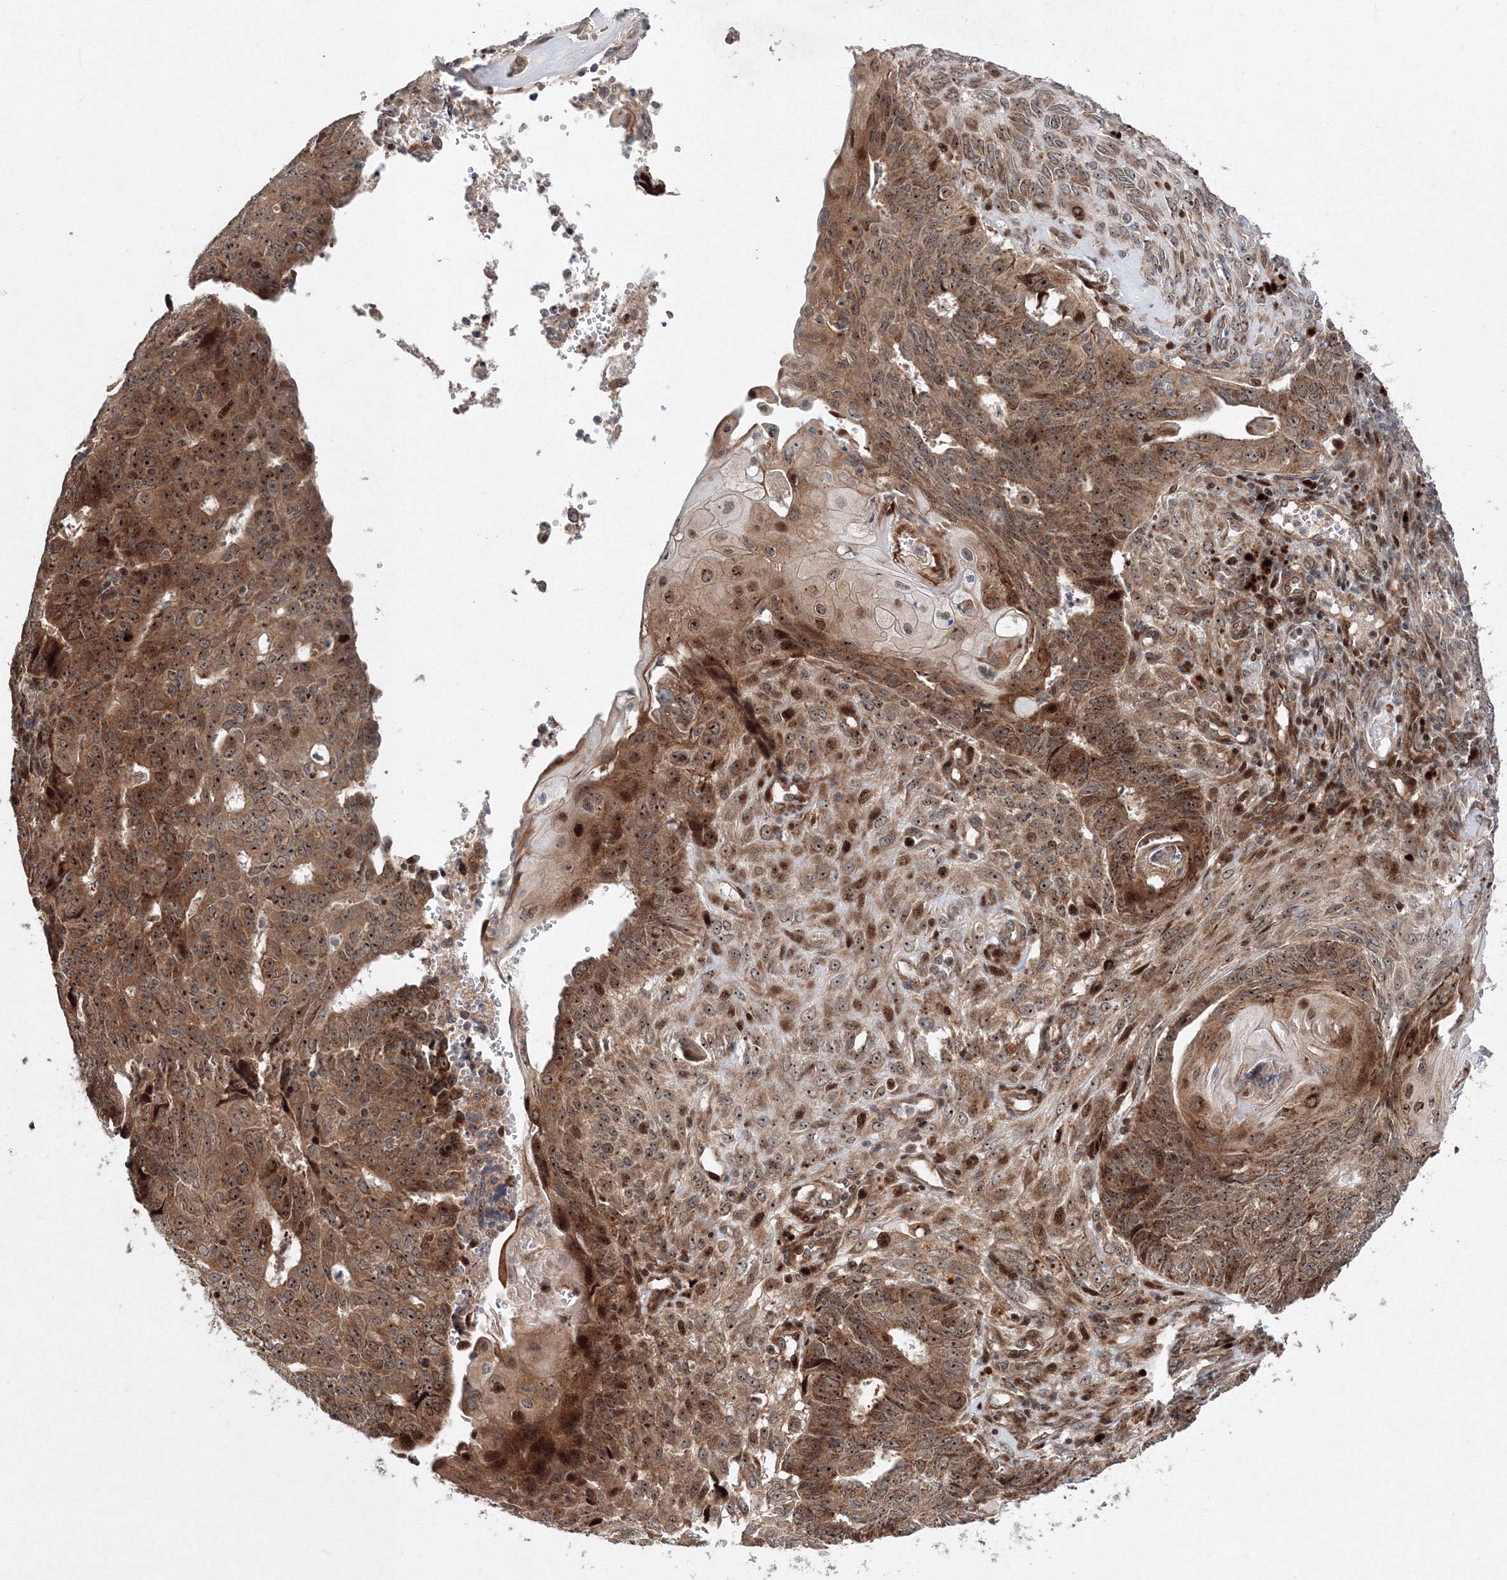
{"staining": {"intensity": "strong", "quantity": "25%-75%", "location": "cytoplasmic/membranous,nuclear"}, "tissue": "endometrial cancer", "cell_type": "Tumor cells", "image_type": "cancer", "snomed": [{"axis": "morphology", "description": "Adenocarcinoma, NOS"}, {"axis": "topography", "description": "Endometrium"}], "caption": "An immunohistochemistry (IHC) photomicrograph of tumor tissue is shown. Protein staining in brown highlights strong cytoplasmic/membranous and nuclear positivity in adenocarcinoma (endometrial) within tumor cells.", "gene": "ANKAR", "patient": {"sex": "female", "age": 32}}